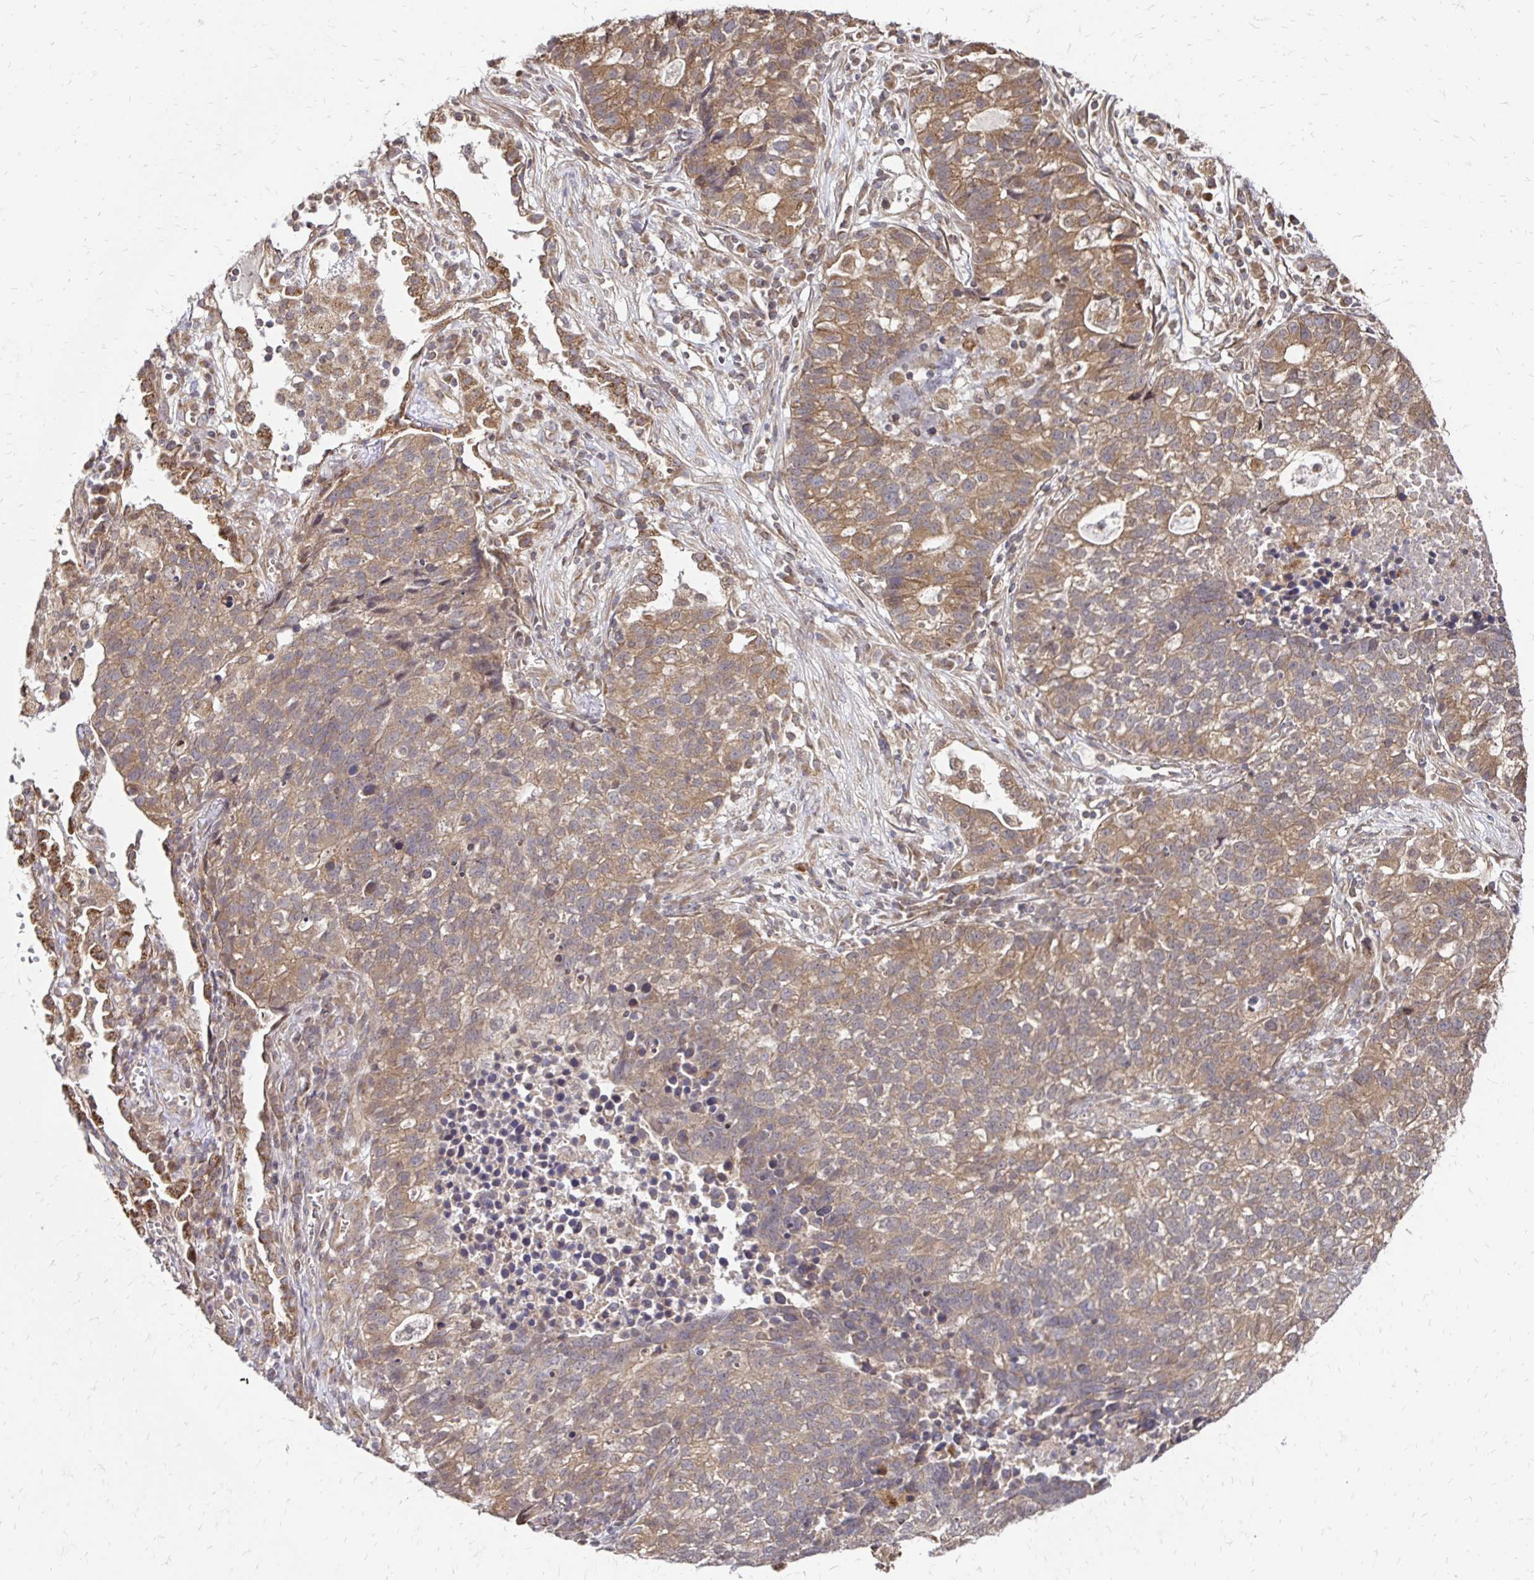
{"staining": {"intensity": "moderate", "quantity": ">75%", "location": "cytoplasmic/membranous"}, "tissue": "lung cancer", "cell_type": "Tumor cells", "image_type": "cancer", "snomed": [{"axis": "morphology", "description": "Adenocarcinoma, NOS"}, {"axis": "topography", "description": "Lung"}], "caption": "A micrograph of lung adenocarcinoma stained for a protein exhibits moderate cytoplasmic/membranous brown staining in tumor cells.", "gene": "ZW10", "patient": {"sex": "male", "age": 57}}